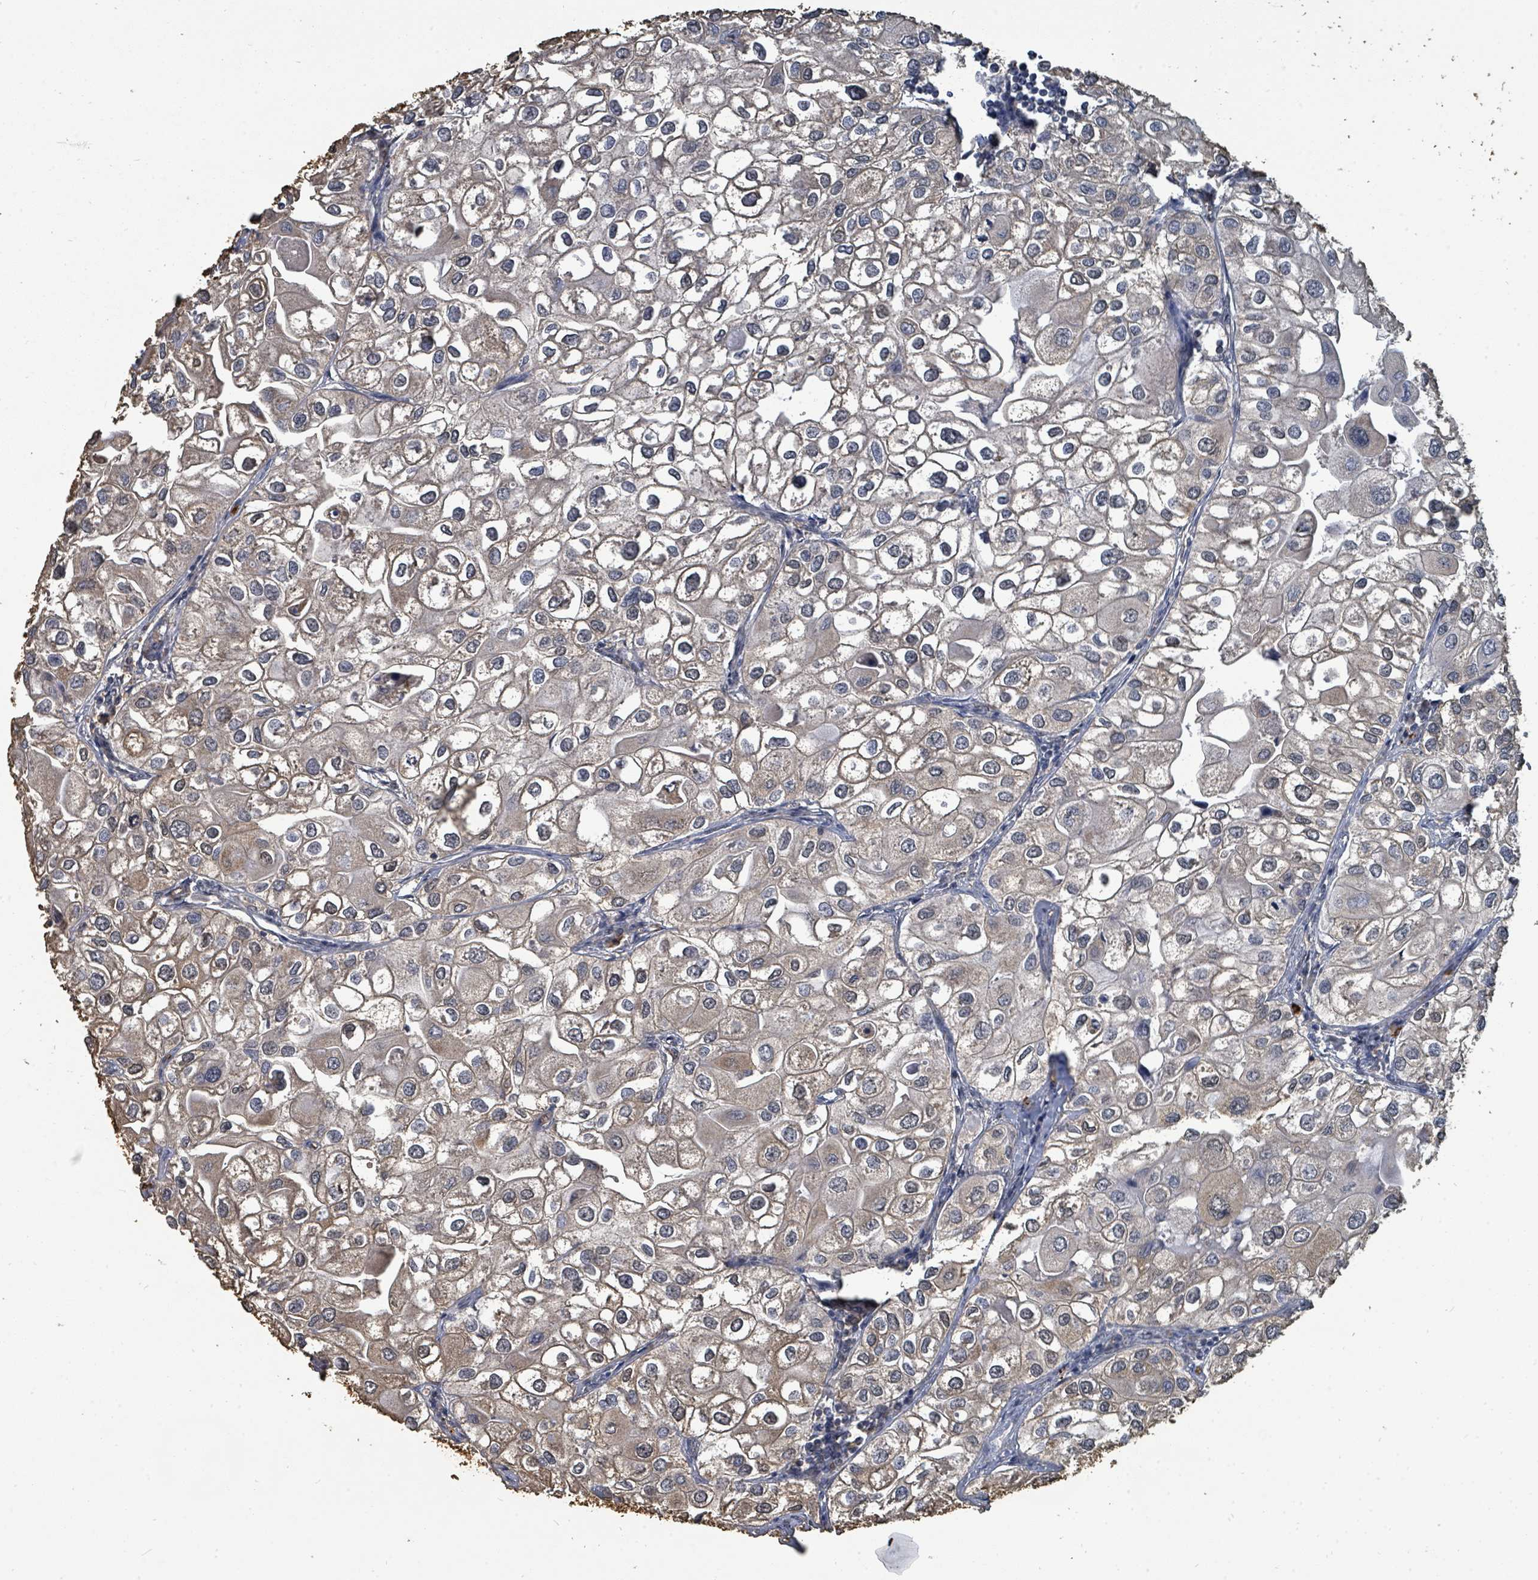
{"staining": {"intensity": "weak", "quantity": "<25%", "location": "cytoplasmic/membranous,nuclear"}, "tissue": "urothelial cancer", "cell_type": "Tumor cells", "image_type": "cancer", "snomed": [{"axis": "morphology", "description": "Urothelial carcinoma, High grade"}, {"axis": "topography", "description": "Urinary bladder"}], "caption": "The image shows no significant positivity in tumor cells of urothelial cancer.", "gene": "C6orf52", "patient": {"sex": "male", "age": 64}}